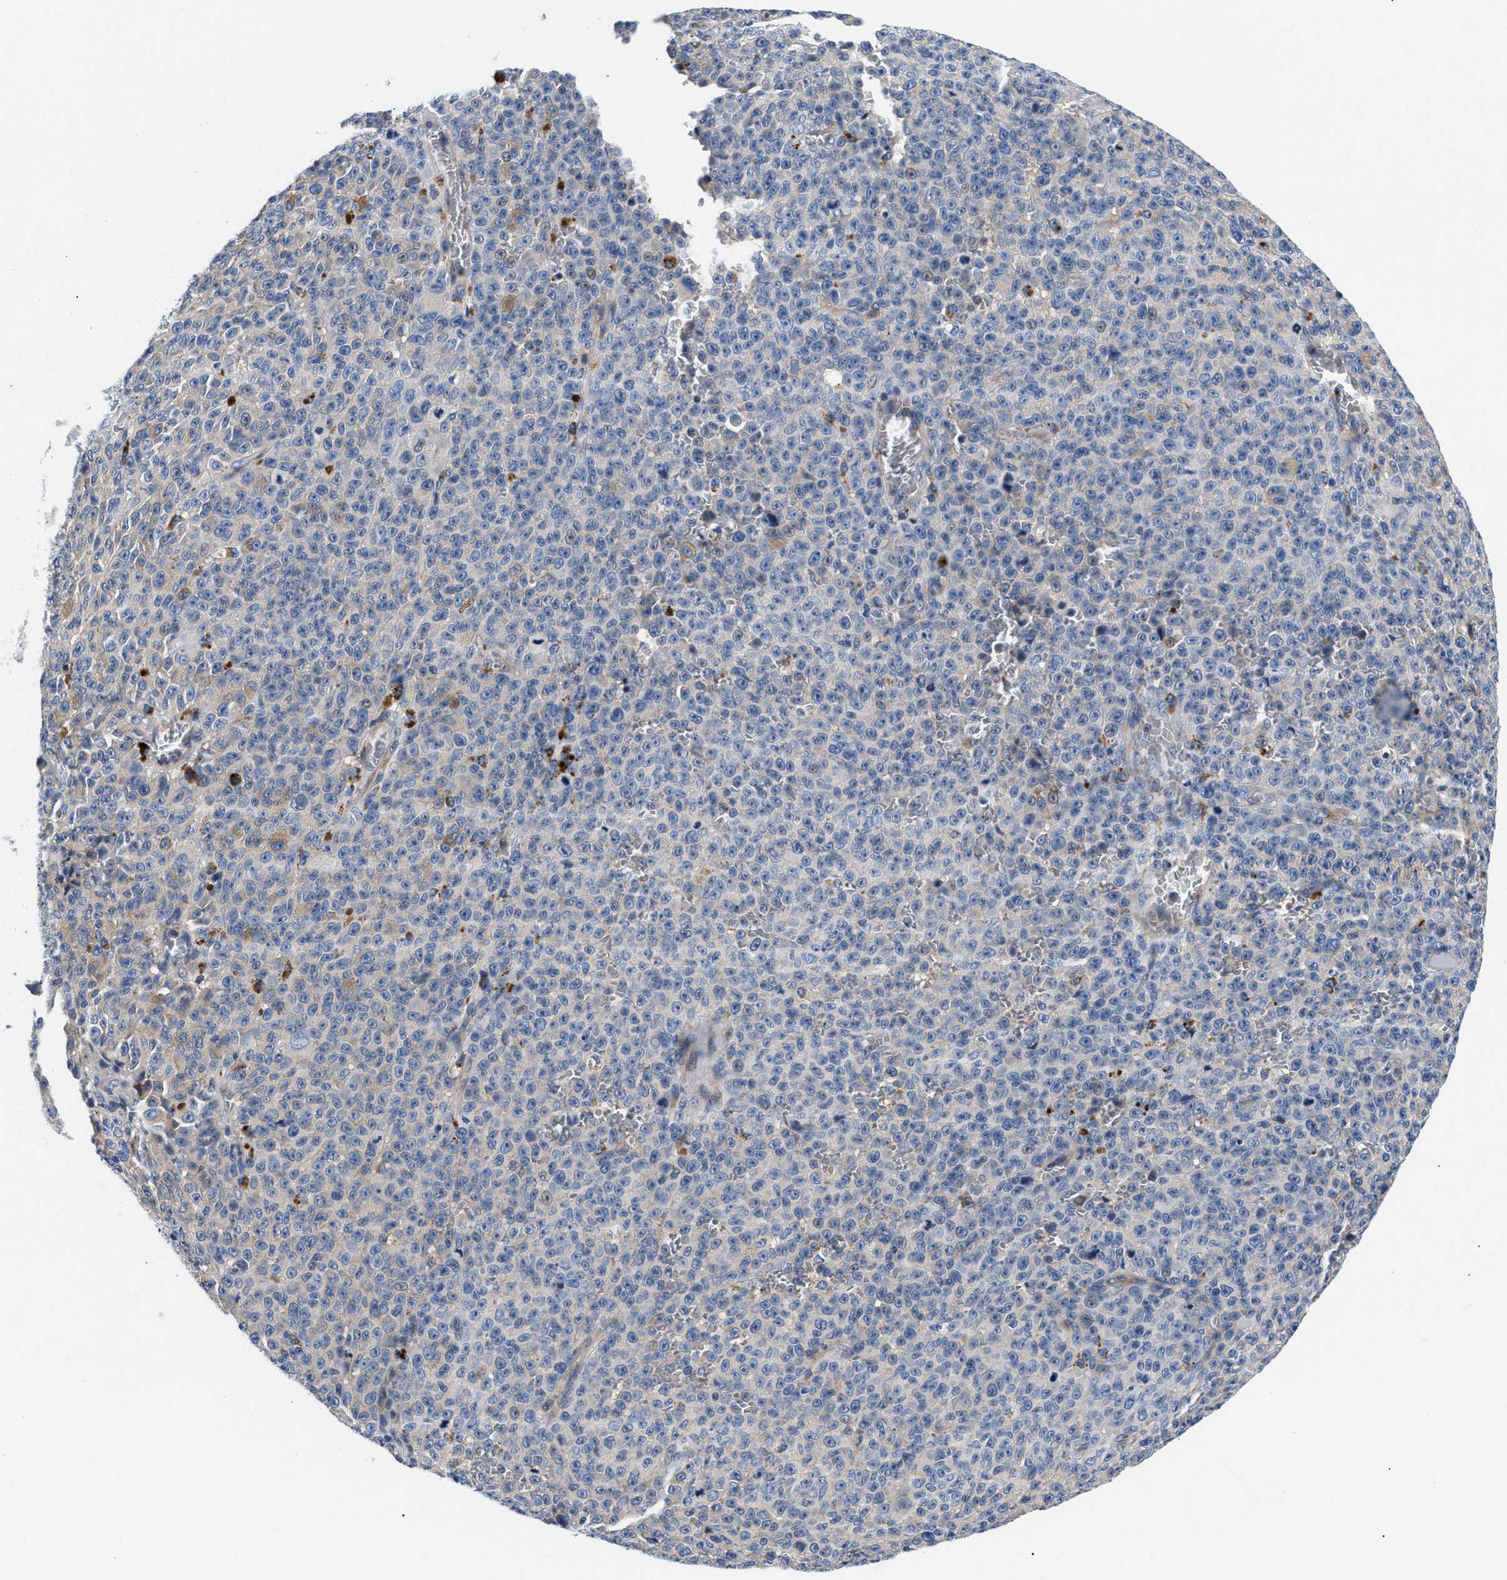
{"staining": {"intensity": "weak", "quantity": "<25%", "location": "cytoplasmic/membranous"}, "tissue": "melanoma", "cell_type": "Tumor cells", "image_type": "cancer", "snomed": [{"axis": "morphology", "description": "Malignant melanoma, NOS"}, {"axis": "topography", "description": "Skin"}], "caption": "Malignant melanoma was stained to show a protein in brown. There is no significant positivity in tumor cells.", "gene": "P2RY4", "patient": {"sex": "female", "age": 82}}